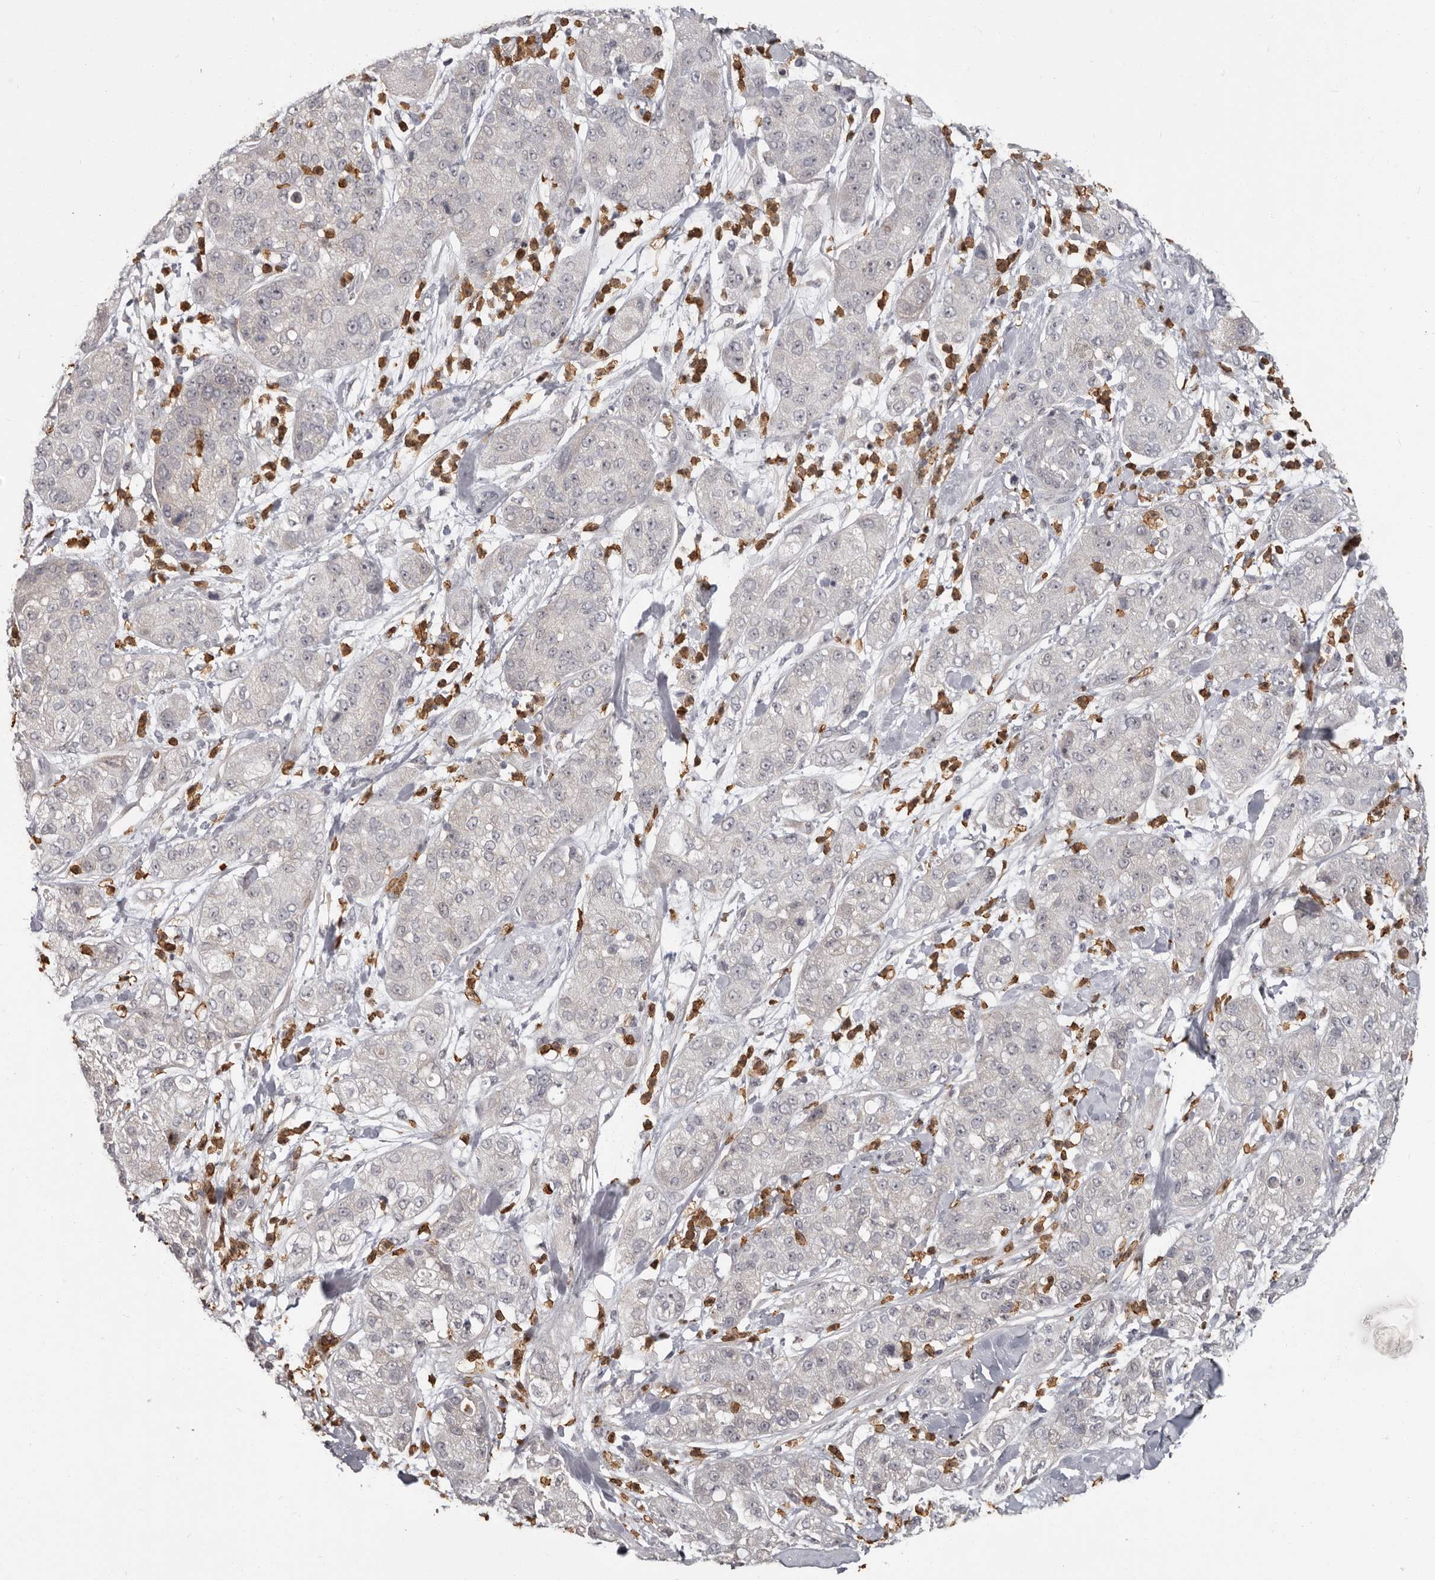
{"staining": {"intensity": "negative", "quantity": "none", "location": "none"}, "tissue": "pancreatic cancer", "cell_type": "Tumor cells", "image_type": "cancer", "snomed": [{"axis": "morphology", "description": "Adenocarcinoma, NOS"}, {"axis": "topography", "description": "Pancreas"}], "caption": "Micrograph shows no protein staining in tumor cells of pancreatic adenocarcinoma tissue.", "gene": "GPR157", "patient": {"sex": "female", "age": 78}}